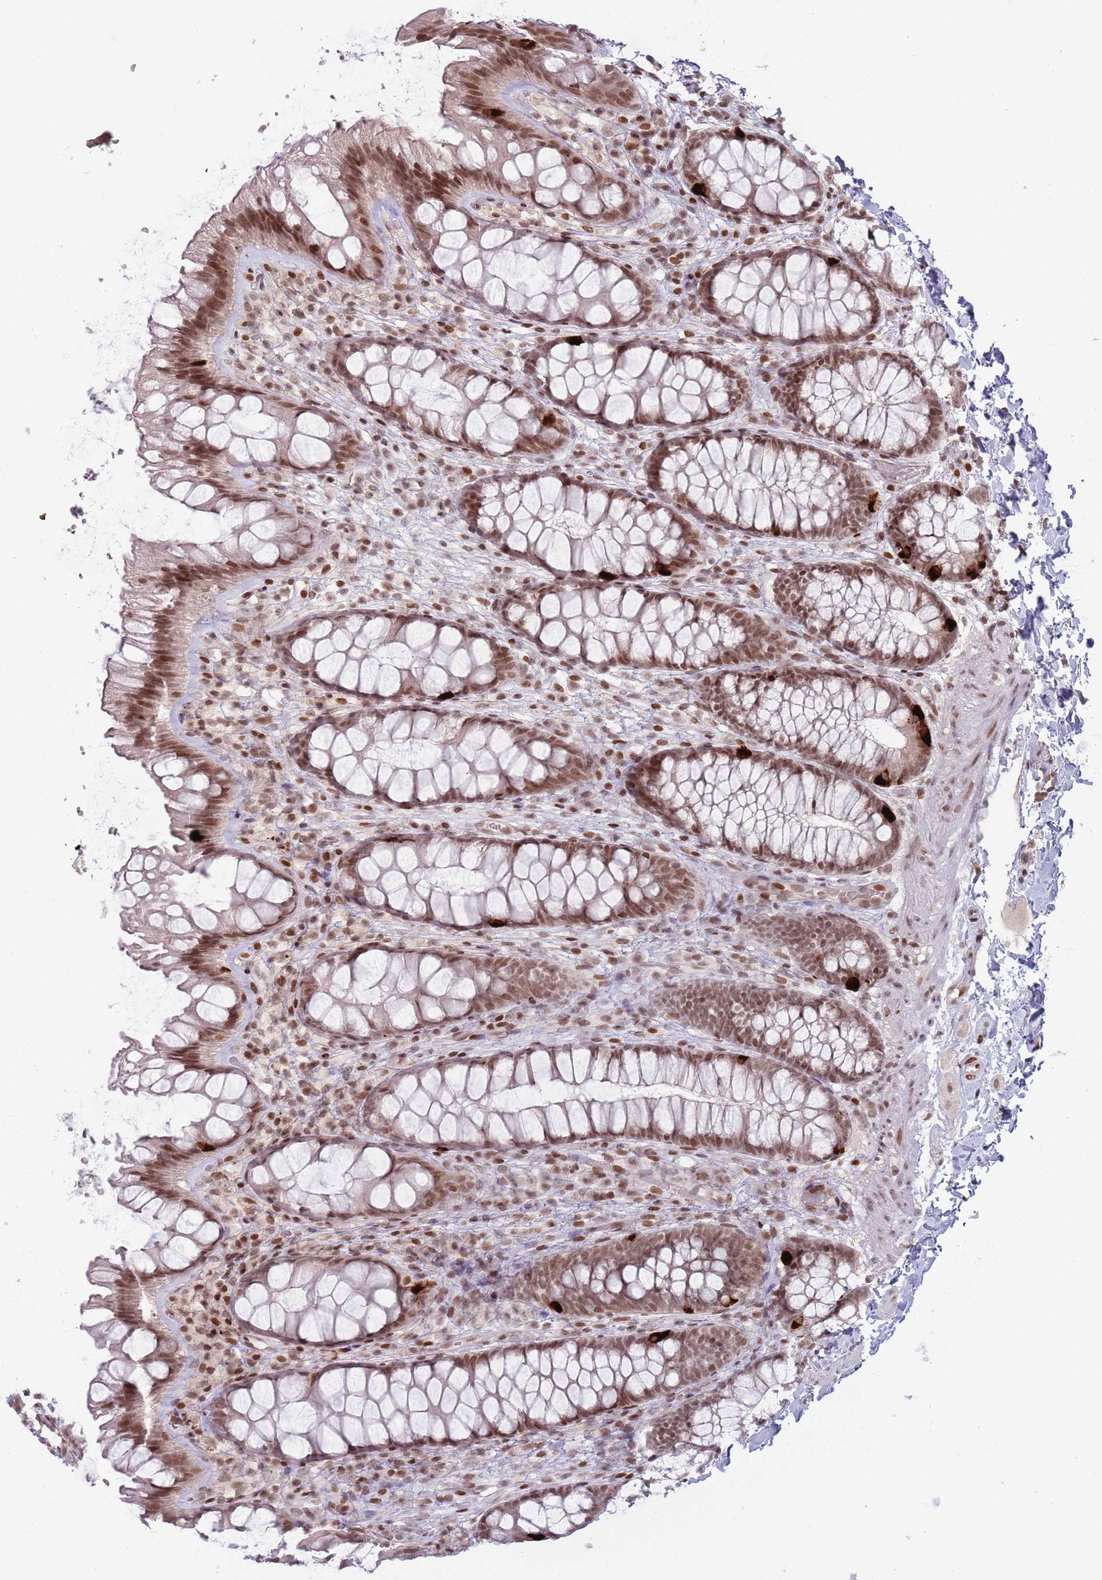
{"staining": {"intensity": "moderate", "quantity": ">75%", "location": "nuclear"}, "tissue": "colon", "cell_type": "Endothelial cells", "image_type": "normal", "snomed": [{"axis": "morphology", "description": "Normal tissue, NOS"}, {"axis": "topography", "description": "Colon"}], "caption": "Immunohistochemical staining of unremarkable human colon displays moderate nuclear protein expression in about >75% of endothelial cells. (IHC, brightfield microscopy, high magnification).", "gene": "SH3RF3", "patient": {"sex": "male", "age": 46}}